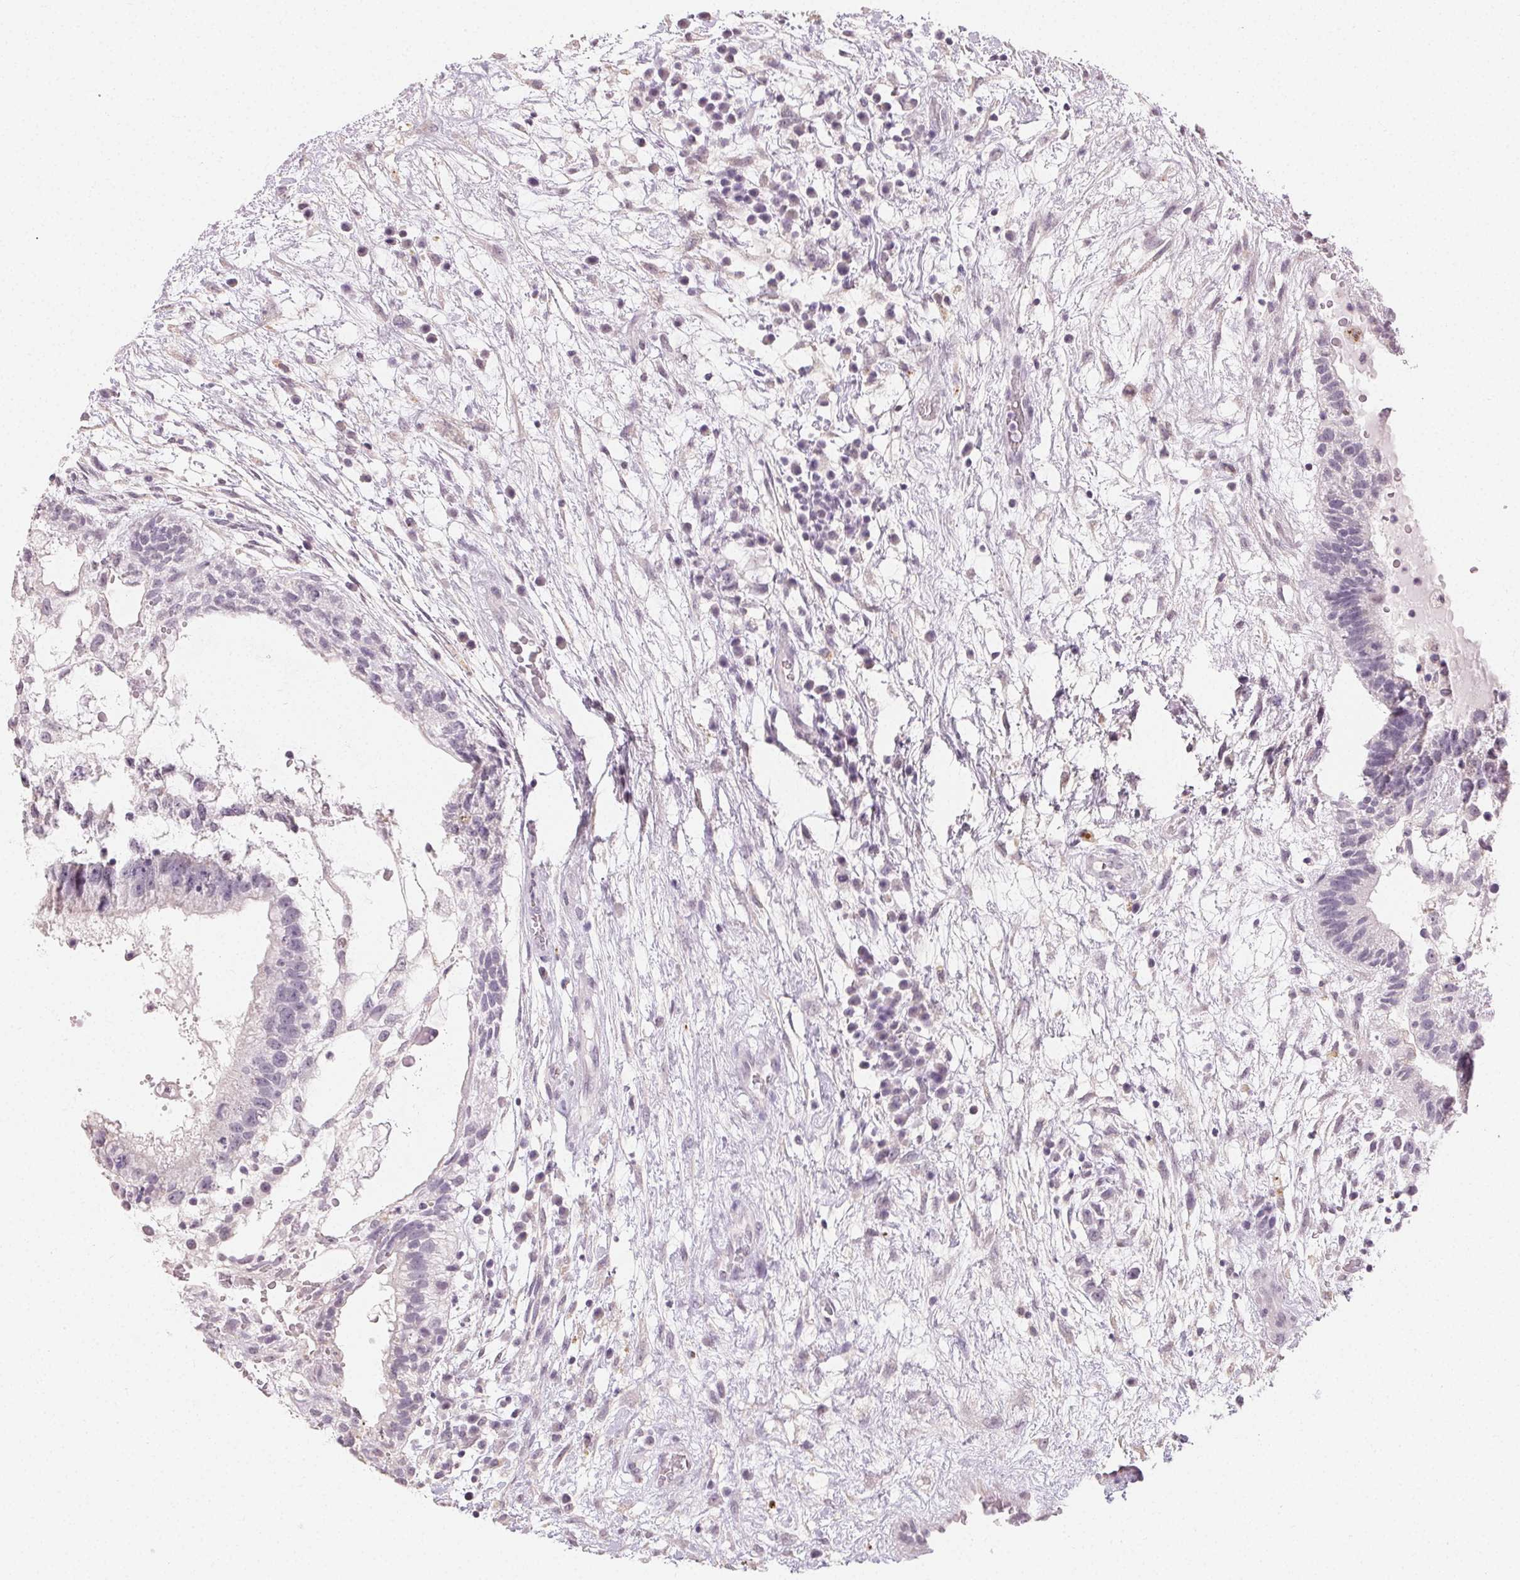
{"staining": {"intensity": "negative", "quantity": "none", "location": "none"}, "tissue": "testis cancer", "cell_type": "Tumor cells", "image_type": "cancer", "snomed": [{"axis": "morphology", "description": "Normal tissue, NOS"}, {"axis": "morphology", "description": "Carcinoma, Embryonal, NOS"}, {"axis": "topography", "description": "Testis"}], "caption": "The immunohistochemistry (IHC) image has no significant positivity in tumor cells of testis cancer tissue.", "gene": "TMEM174", "patient": {"sex": "male", "age": 32}}